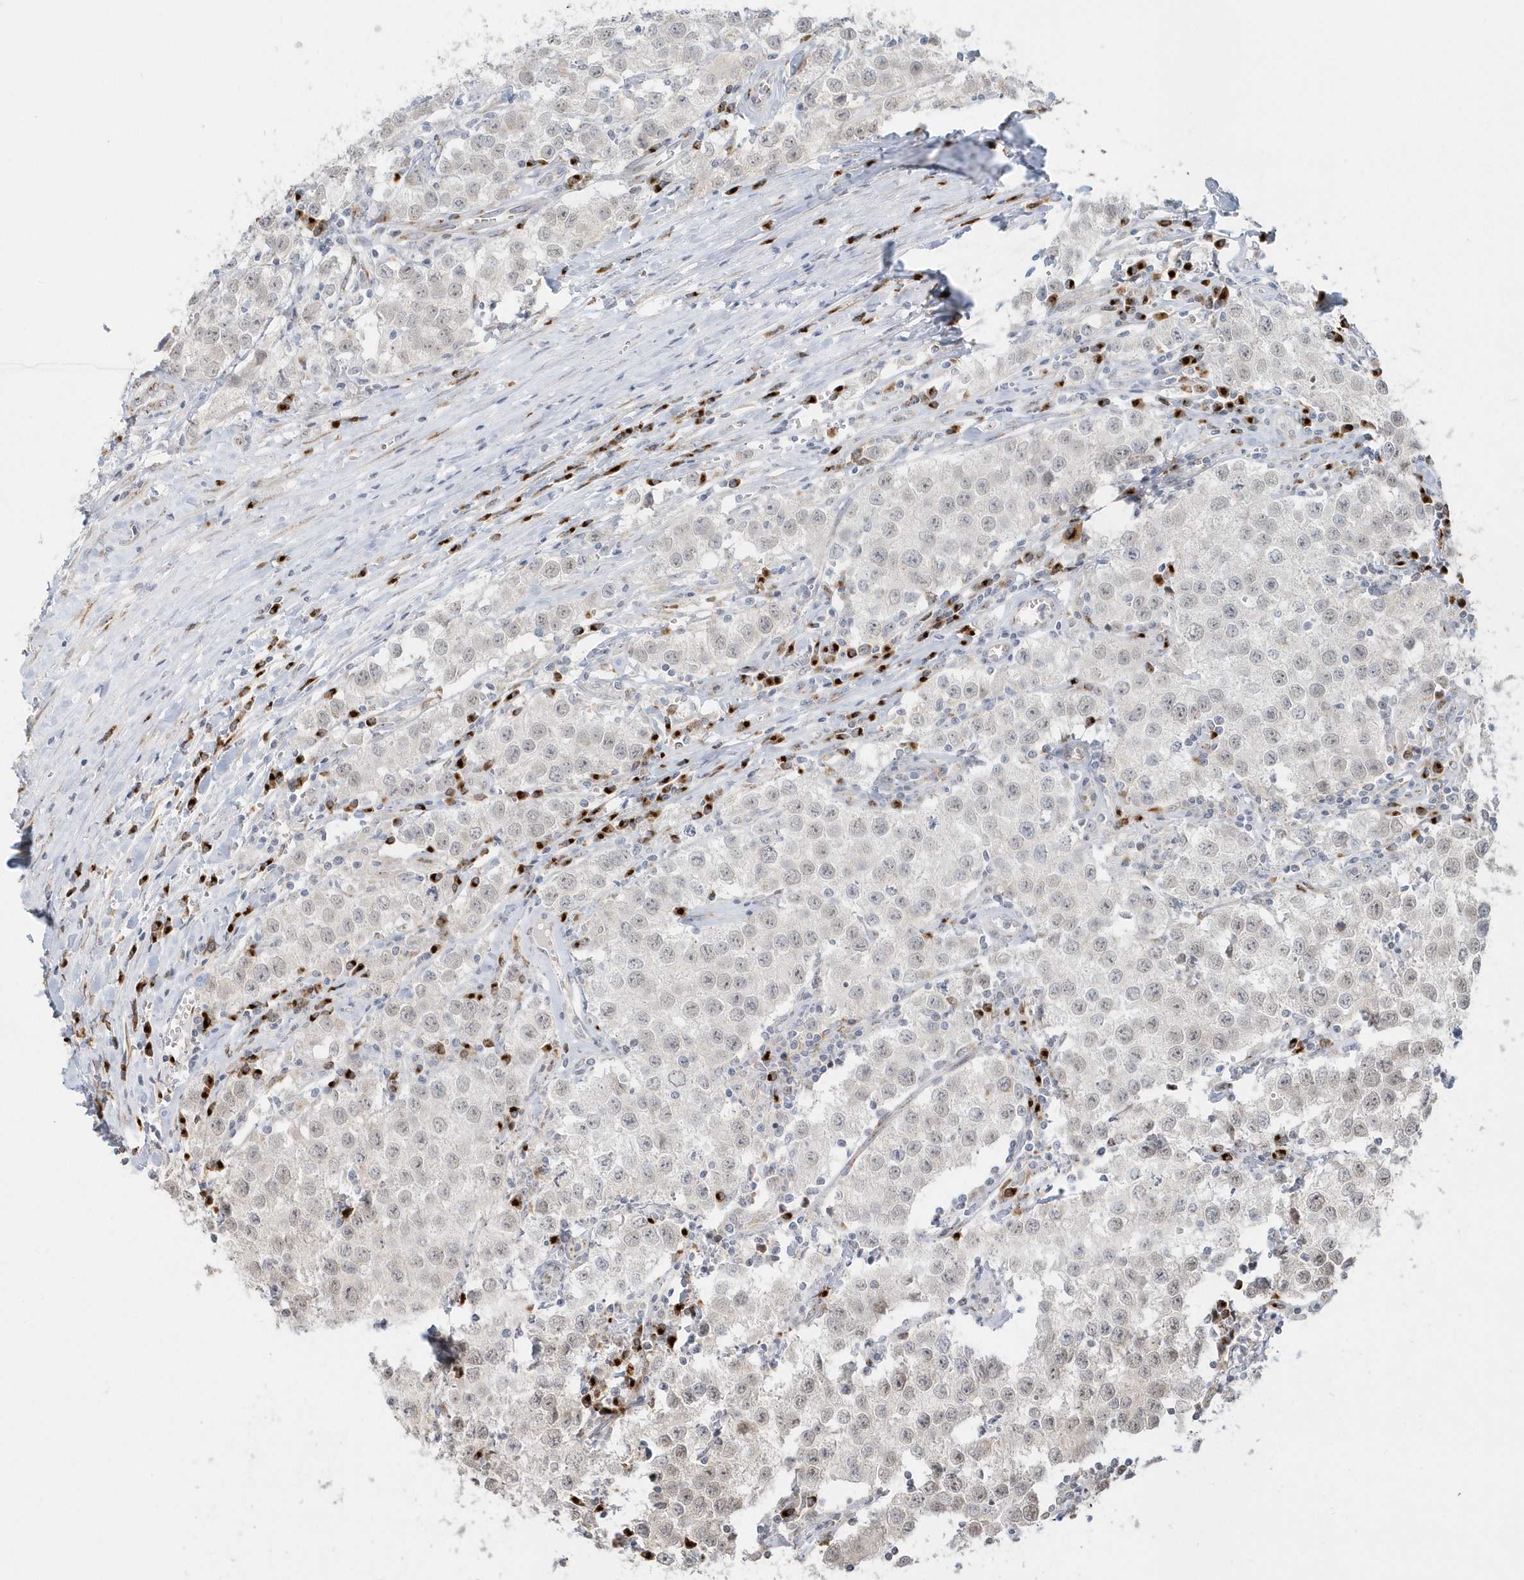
{"staining": {"intensity": "negative", "quantity": "none", "location": "none"}, "tissue": "testis cancer", "cell_type": "Tumor cells", "image_type": "cancer", "snomed": [{"axis": "morphology", "description": "Seminoma, NOS"}, {"axis": "morphology", "description": "Carcinoma, Embryonal, NOS"}, {"axis": "topography", "description": "Testis"}], "caption": "This is an IHC micrograph of testis cancer. There is no expression in tumor cells.", "gene": "DHFR", "patient": {"sex": "male", "age": 43}}